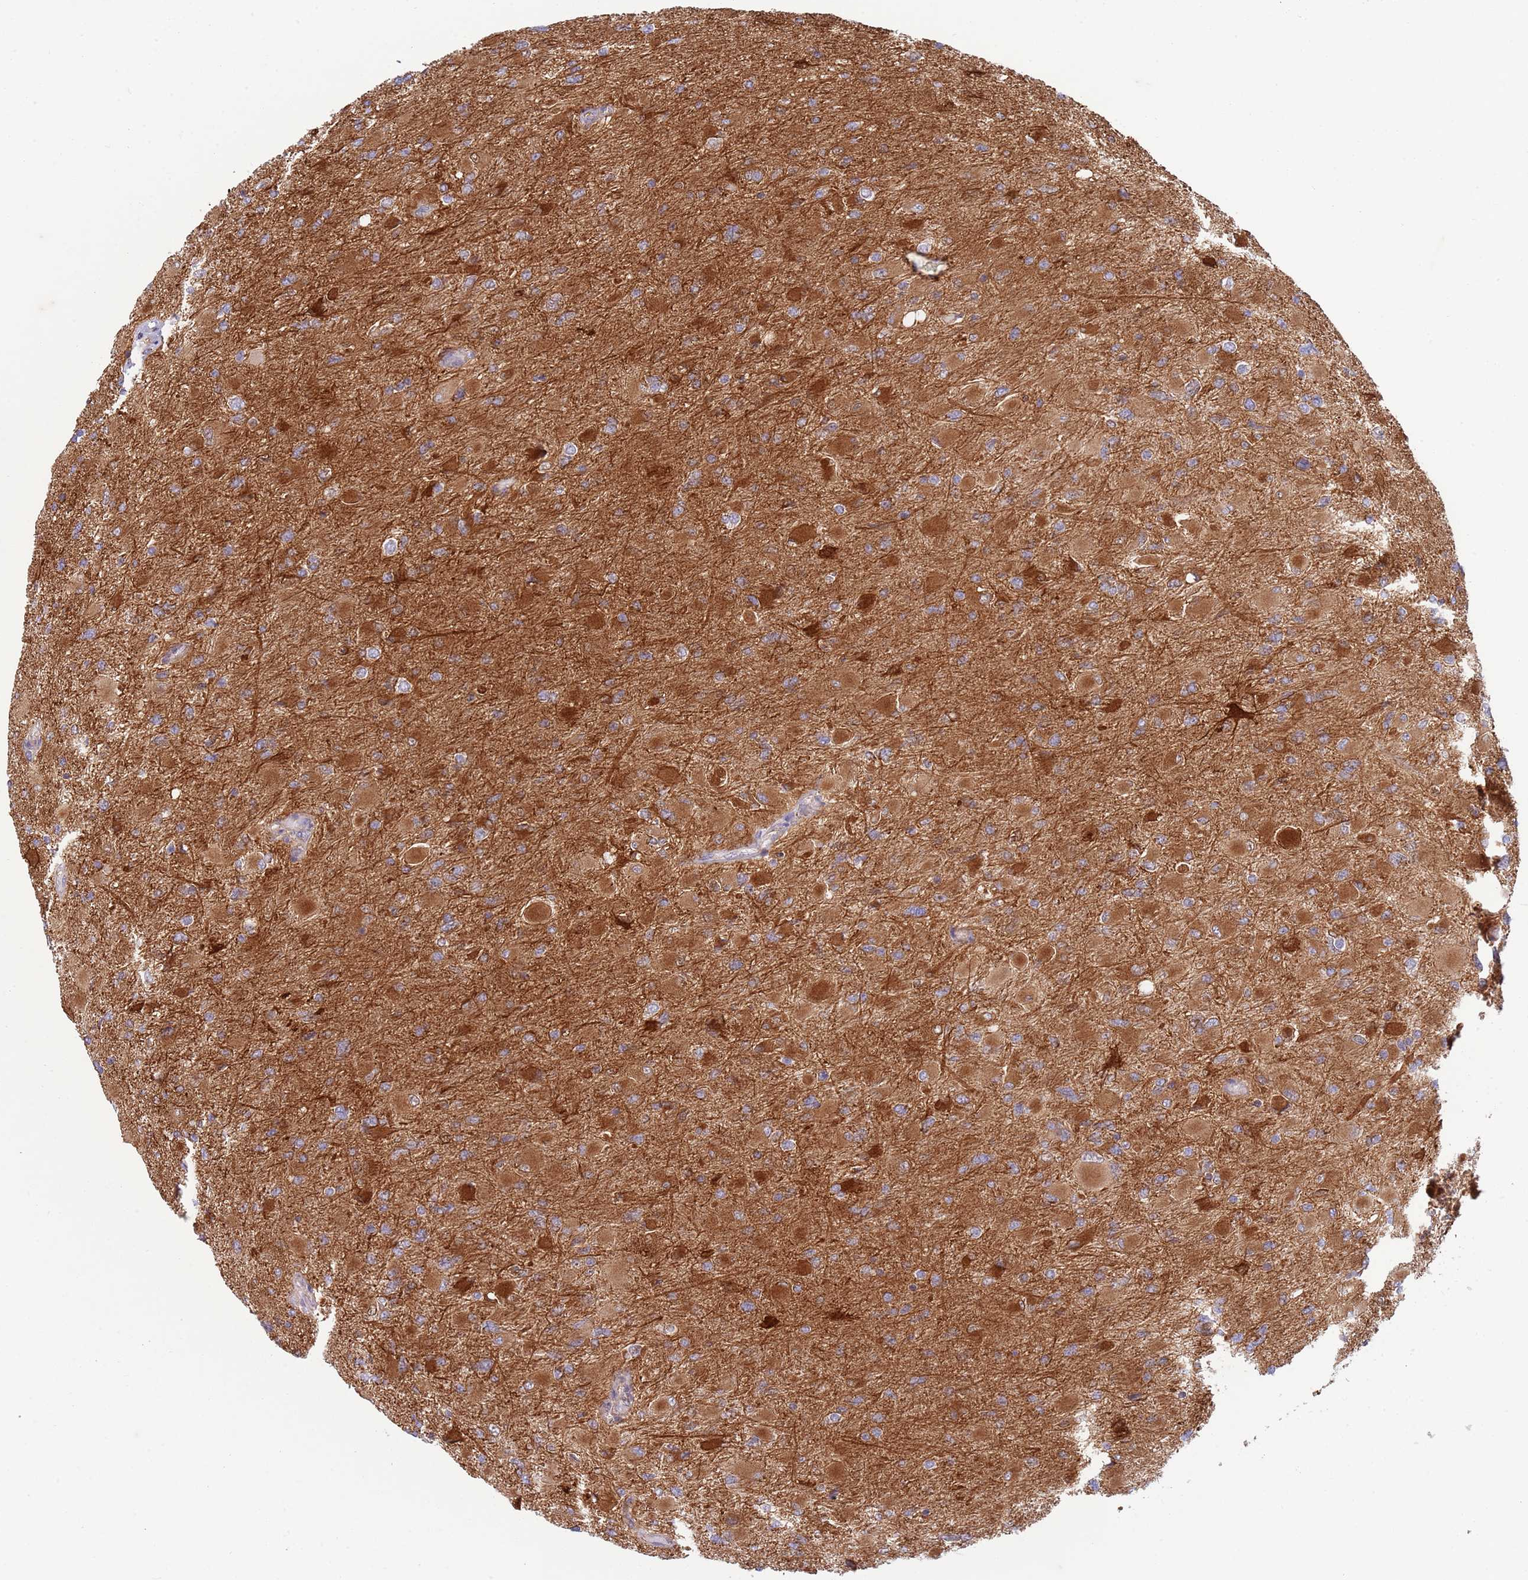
{"staining": {"intensity": "weak", "quantity": "<25%", "location": "cytoplasmic/membranous"}, "tissue": "glioma", "cell_type": "Tumor cells", "image_type": "cancer", "snomed": [{"axis": "morphology", "description": "Glioma, malignant, High grade"}, {"axis": "topography", "description": "Cerebral cortex"}], "caption": "Glioma stained for a protein using IHC exhibits no expression tumor cells.", "gene": "ZMYM5", "patient": {"sex": "female", "age": 36}}